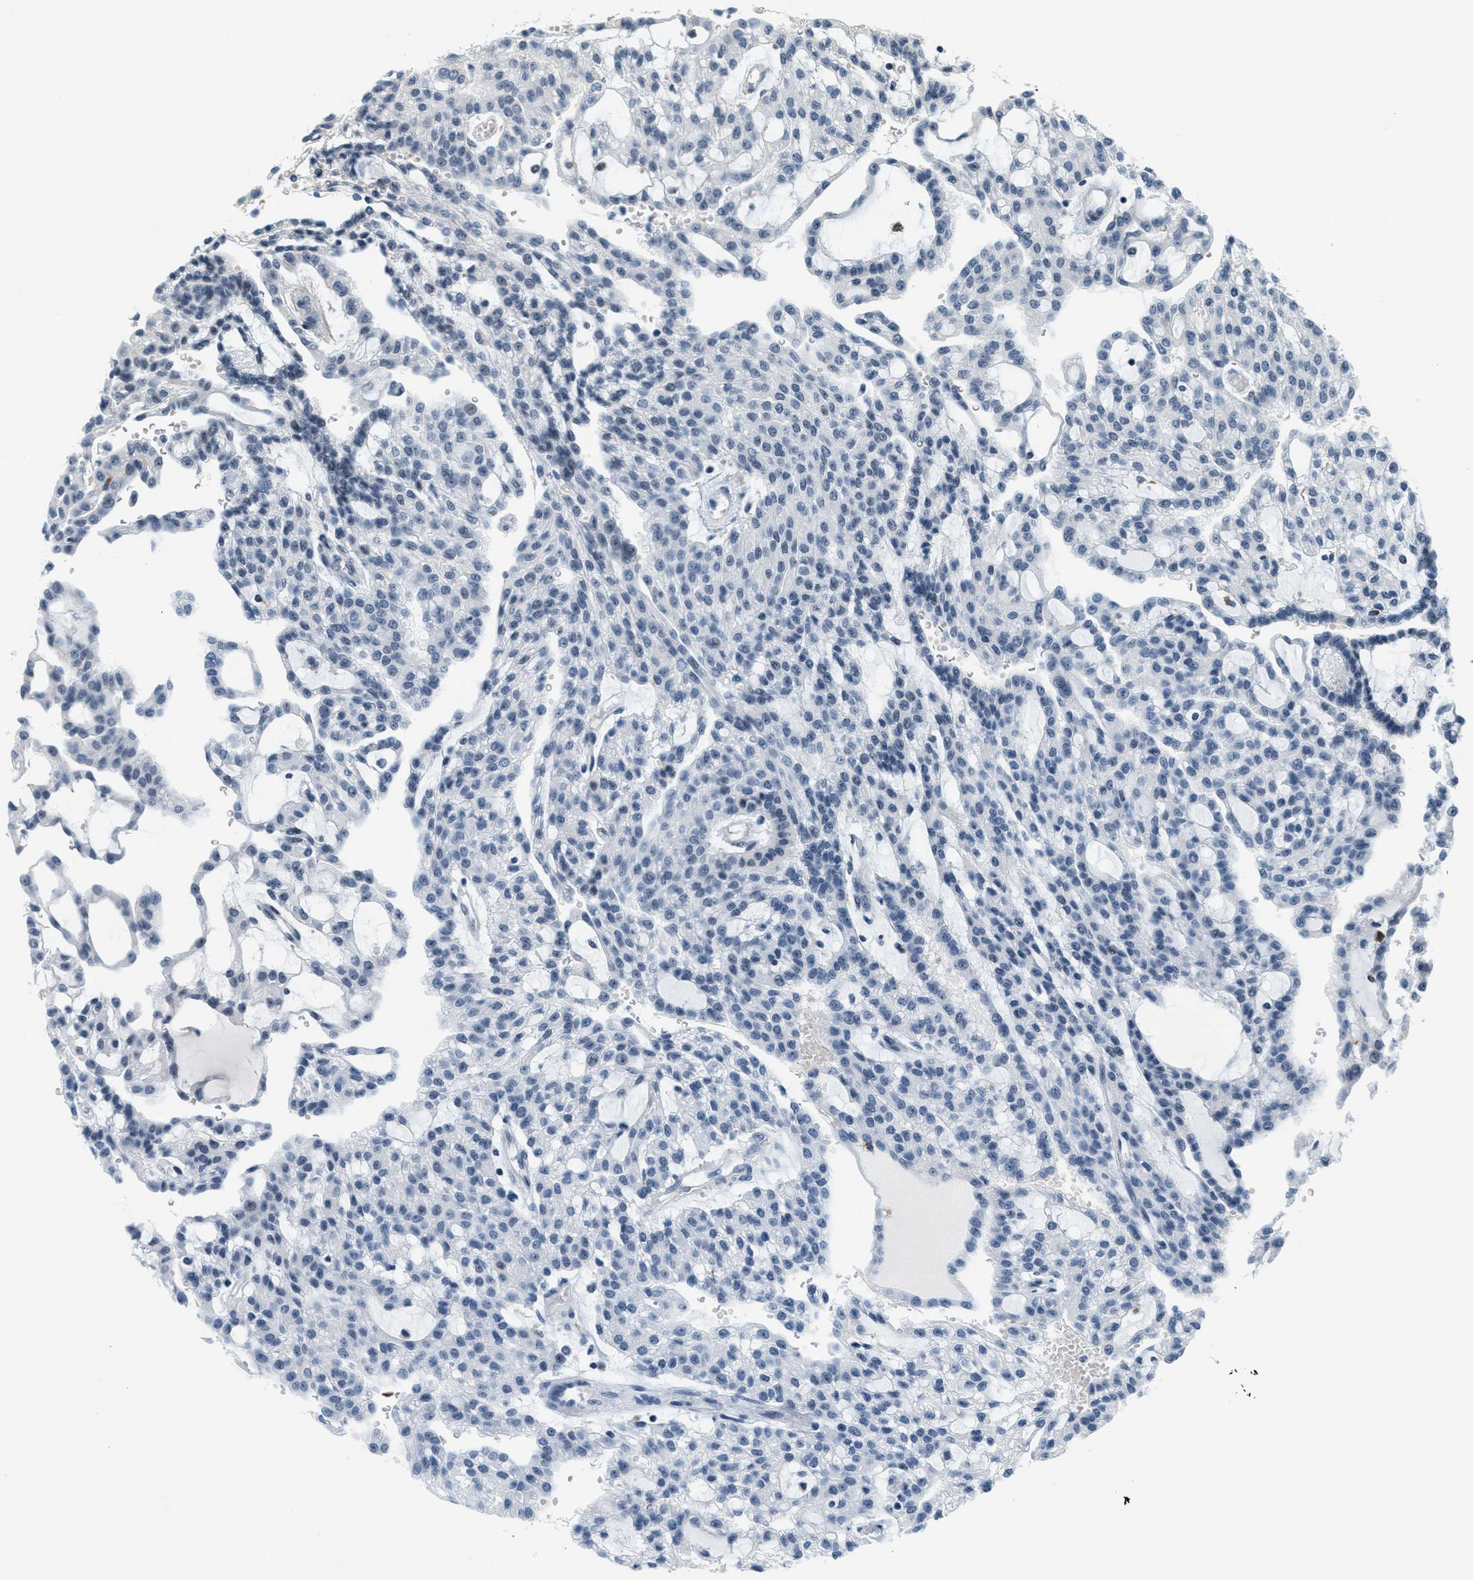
{"staining": {"intensity": "negative", "quantity": "none", "location": "none"}, "tissue": "renal cancer", "cell_type": "Tumor cells", "image_type": "cancer", "snomed": [{"axis": "morphology", "description": "Adenocarcinoma, NOS"}, {"axis": "topography", "description": "Kidney"}], "caption": "This is an immunohistochemistry (IHC) photomicrograph of renal adenocarcinoma. There is no staining in tumor cells.", "gene": "DDX47", "patient": {"sex": "male", "age": 63}}